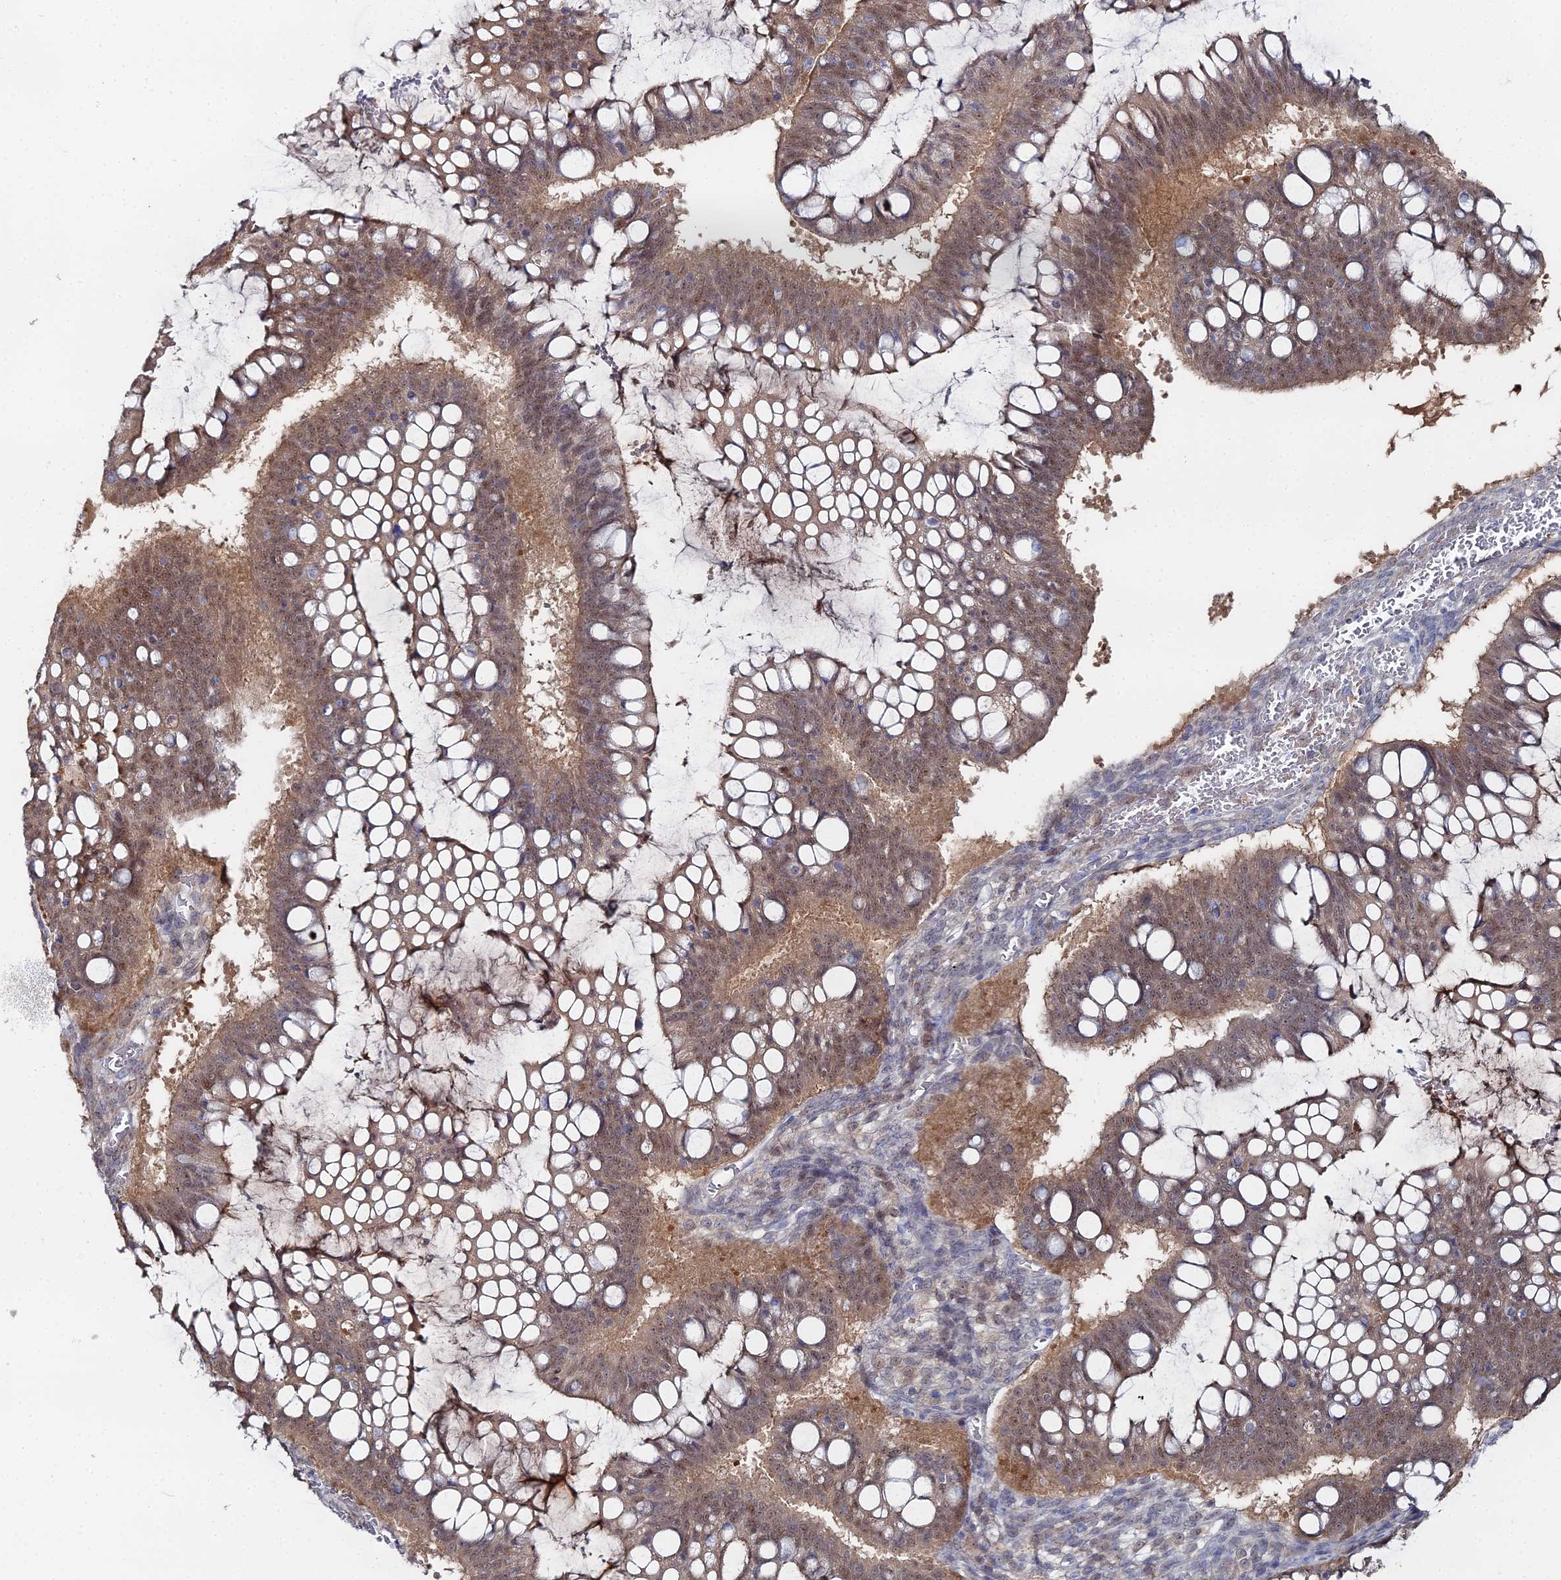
{"staining": {"intensity": "moderate", "quantity": ">75%", "location": "cytoplasmic/membranous,nuclear"}, "tissue": "ovarian cancer", "cell_type": "Tumor cells", "image_type": "cancer", "snomed": [{"axis": "morphology", "description": "Cystadenocarcinoma, mucinous, NOS"}, {"axis": "topography", "description": "Ovary"}], "caption": "There is medium levels of moderate cytoplasmic/membranous and nuclear expression in tumor cells of ovarian mucinous cystadenocarcinoma, as demonstrated by immunohistochemical staining (brown color).", "gene": "THAP4", "patient": {"sex": "female", "age": 73}}